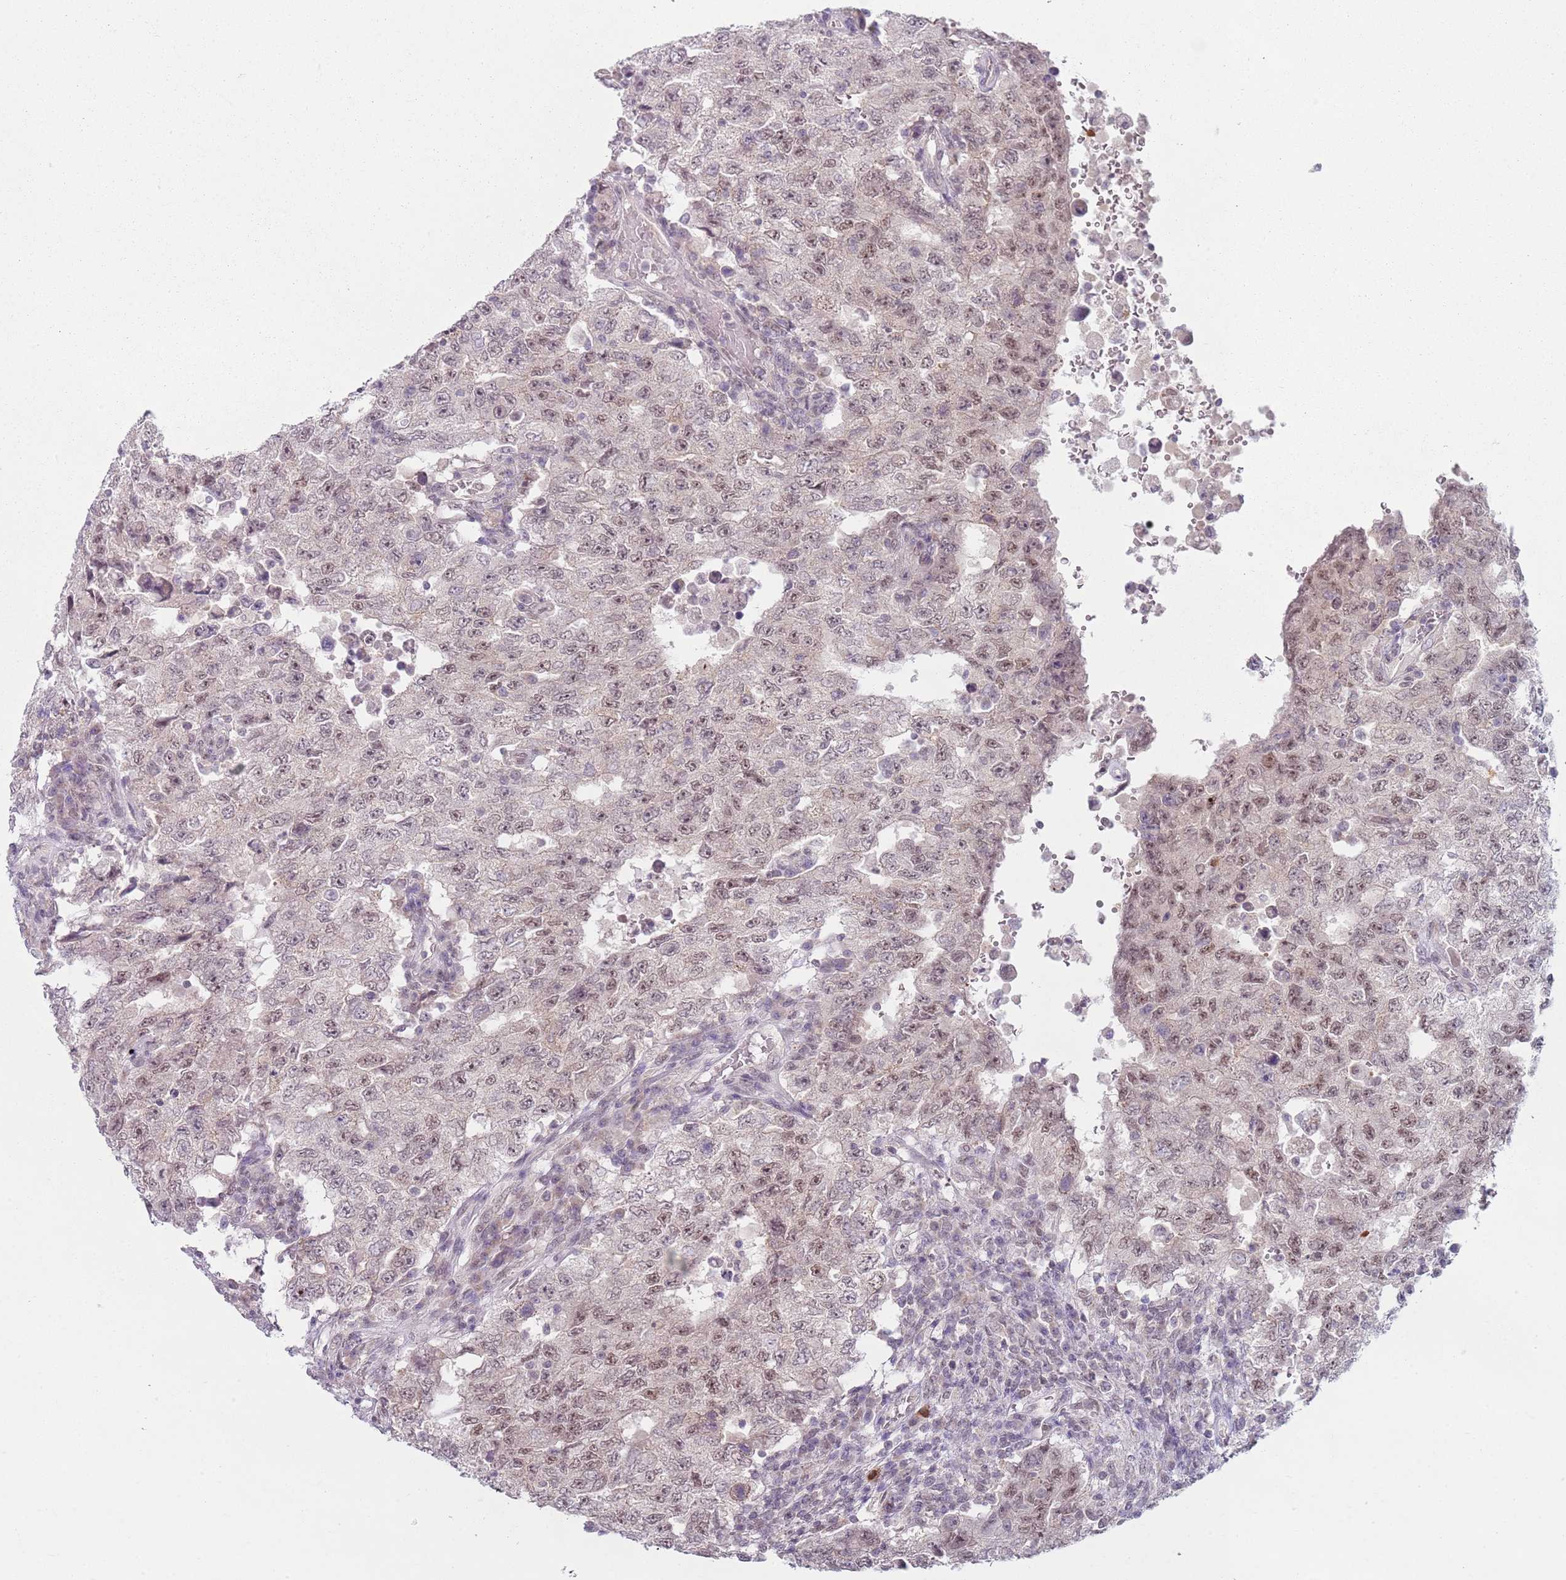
{"staining": {"intensity": "moderate", "quantity": ">75%", "location": "nuclear"}, "tissue": "testis cancer", "cell_type": "Tumor cells", "image_type": "cancer", "snomed": [{"axis": "morphology", "description": "Carcinoma, Embryonal, NOS"}, {"axis": "topography", "description": "Testis"}], "caption": "Immunohistochemistry staining of embryonal carcinoma (testis), which exhibits medium levels of moderate nuclear positivity in about >75% of tumor cells indicating moderate nuclear protein staining. The staining was performed using DAB (3,3'-diaminobenzidine) (brown) for protein detection and nuclei were counterstained in hematoxylin (blue).", "gene": "SMARCAL1", "patient": {"sex": "male", "age": 26}}